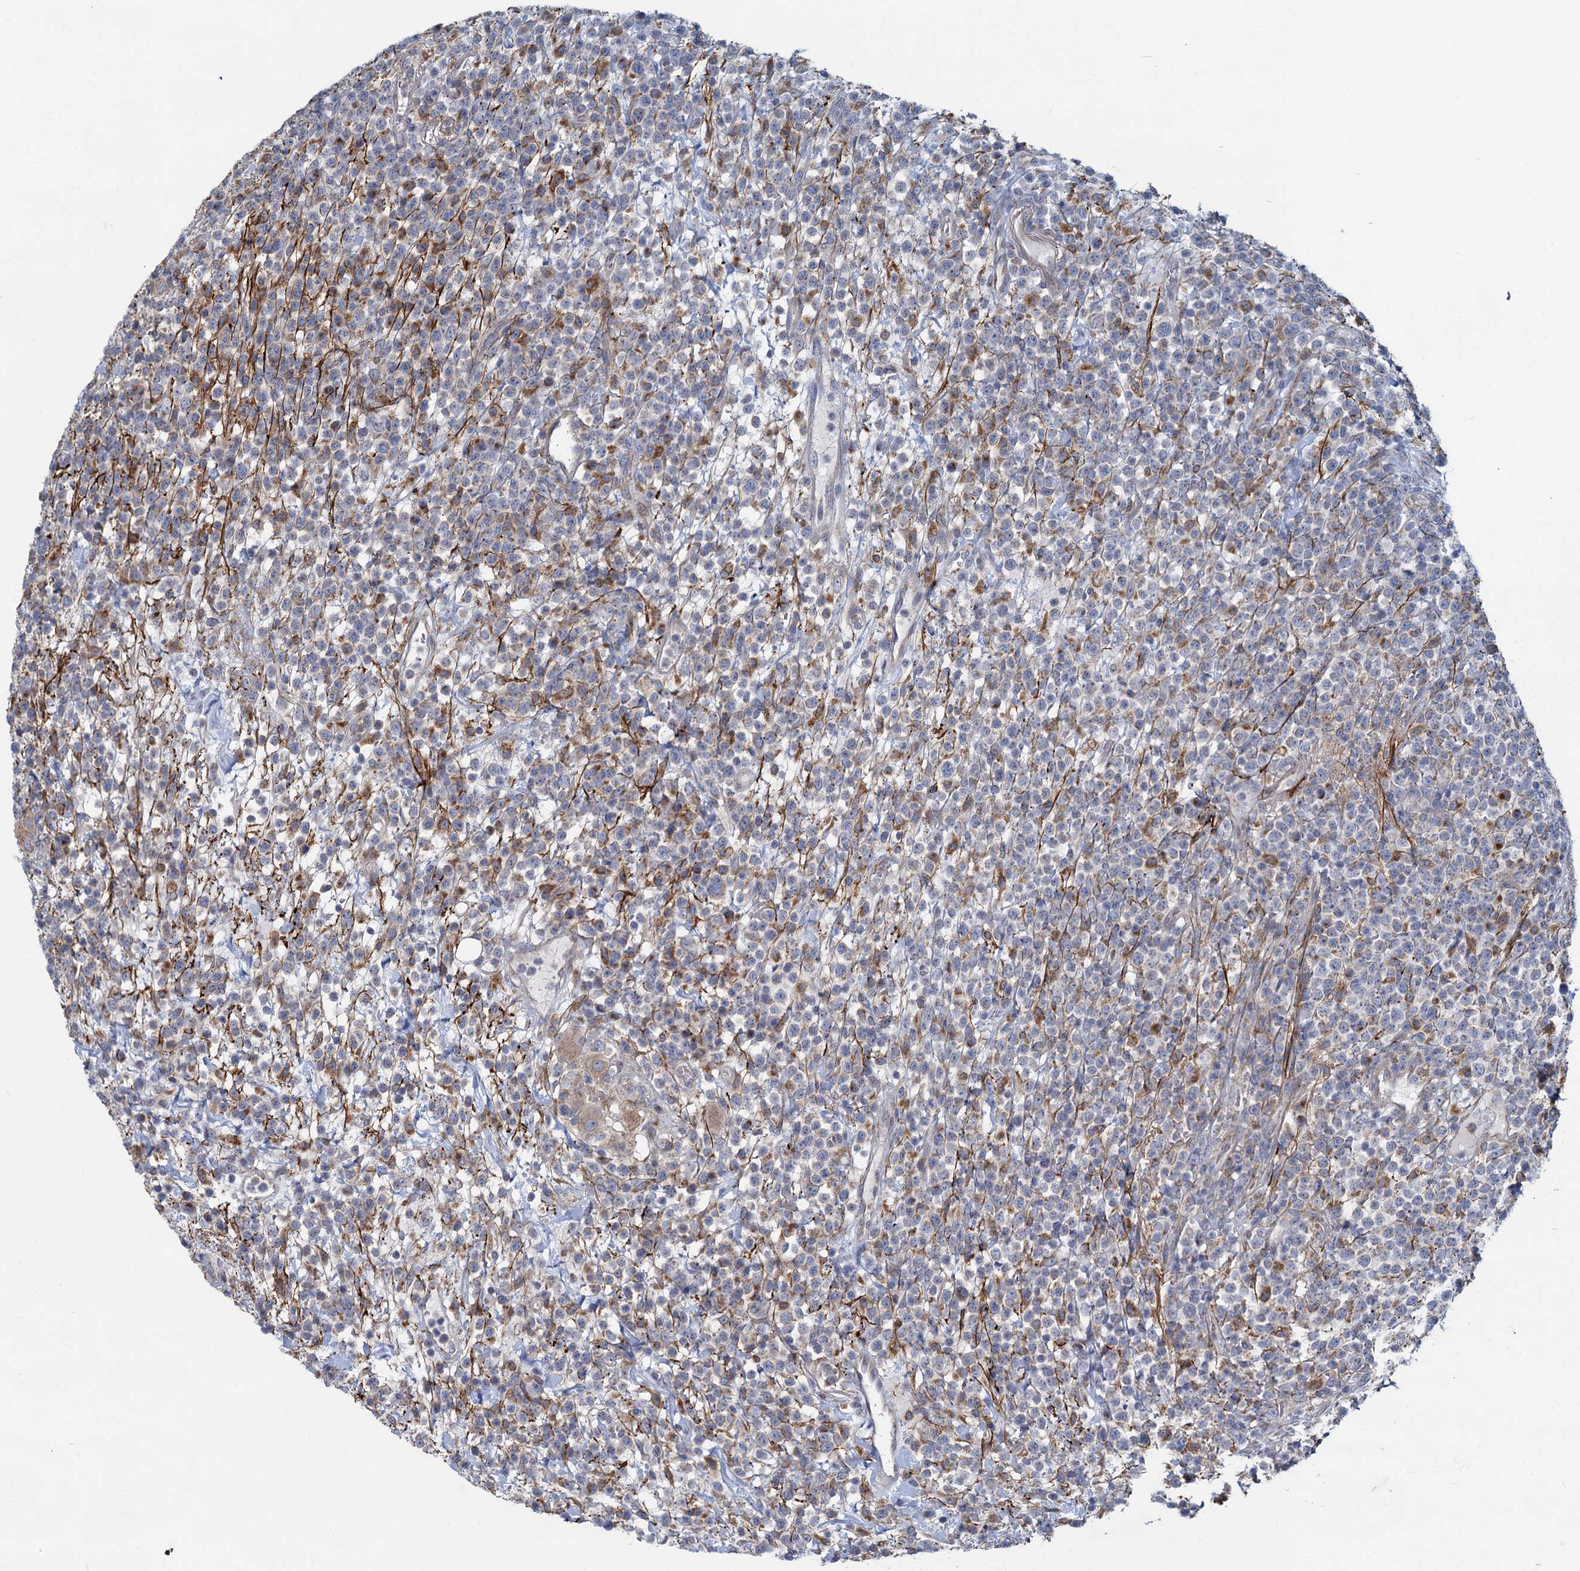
{"staining": {"intensity": "negative", "quantity": "none", "location": "none"}, "tissue": "lymphoma", "cell_type": "Tumor cells", "image_type": "cancer", "snomed": [{"axis": "morphology", "description": "Malignant lymphoma, non-Hodgkin's type, High grade"}, {"axis": "topography", "description": "Colon"}], "caption": "Human malignant lymphoma, non-Hodgkin's type (high-grade) stained for a protein using immunohistochemistry (IHC) shows no staining in tumor cells.", "gene": "ADCY2", "patient": {"sex": "female", "age": 53}}